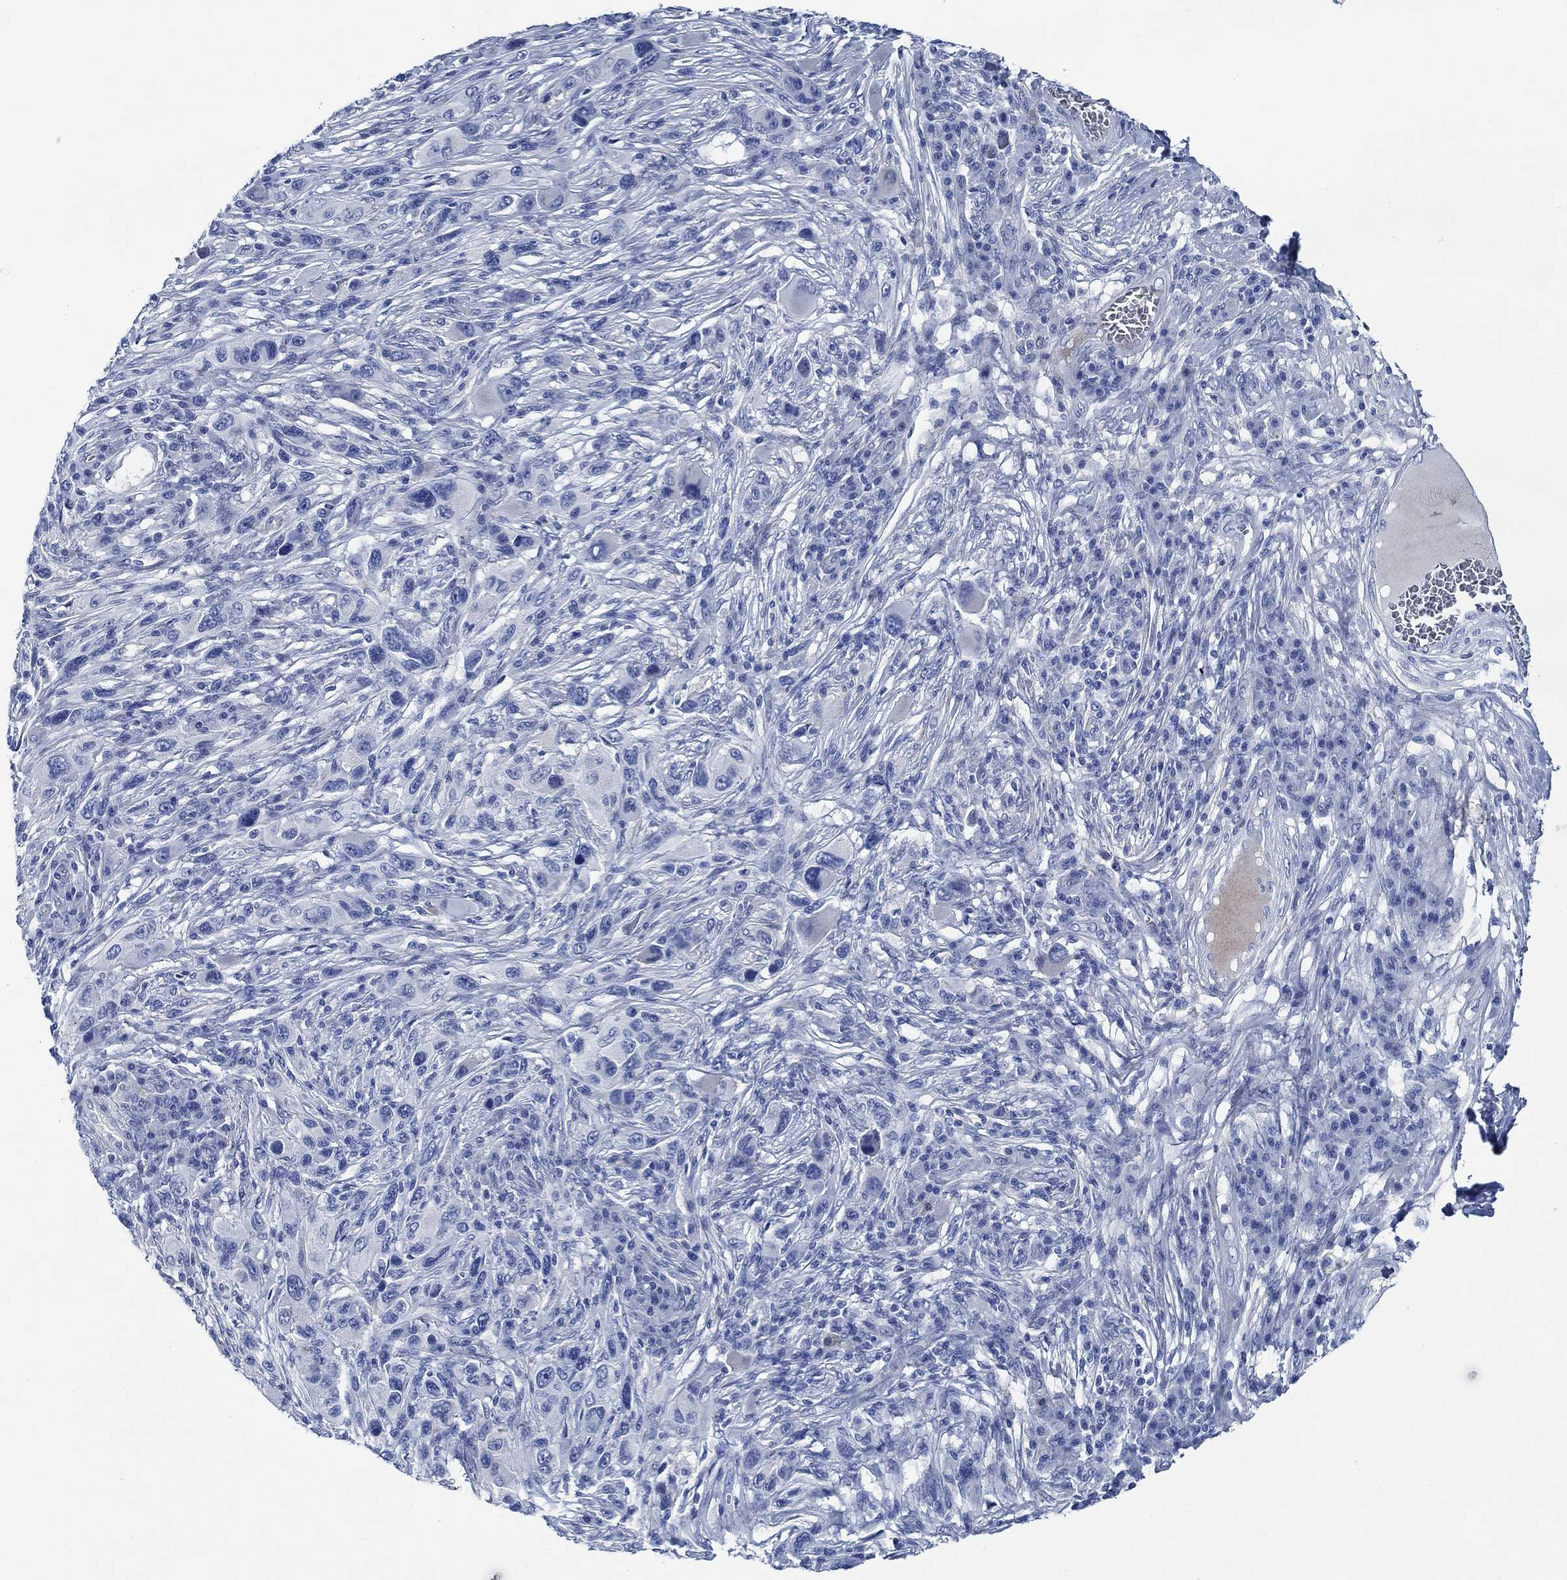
{"staining": {"intensity": "negative", "quantity": "none", "location": "none"}, "tissue": "melanoma", "cell_type": "Tumor cells", "image_type": "cancer", "snomed": [{"axis": "morphology", "description": "Malignant melanoma, NOS"}, {"axis": "topography", "description": "Skin"}], "caption": "Immunohistochemistry (IHC) image of human malignant melanoma stained for a protein (brown), which shows no positivity in tumor cells.", "gene": "SVEP1", "patient": {"sex": "male", "age": 53}}